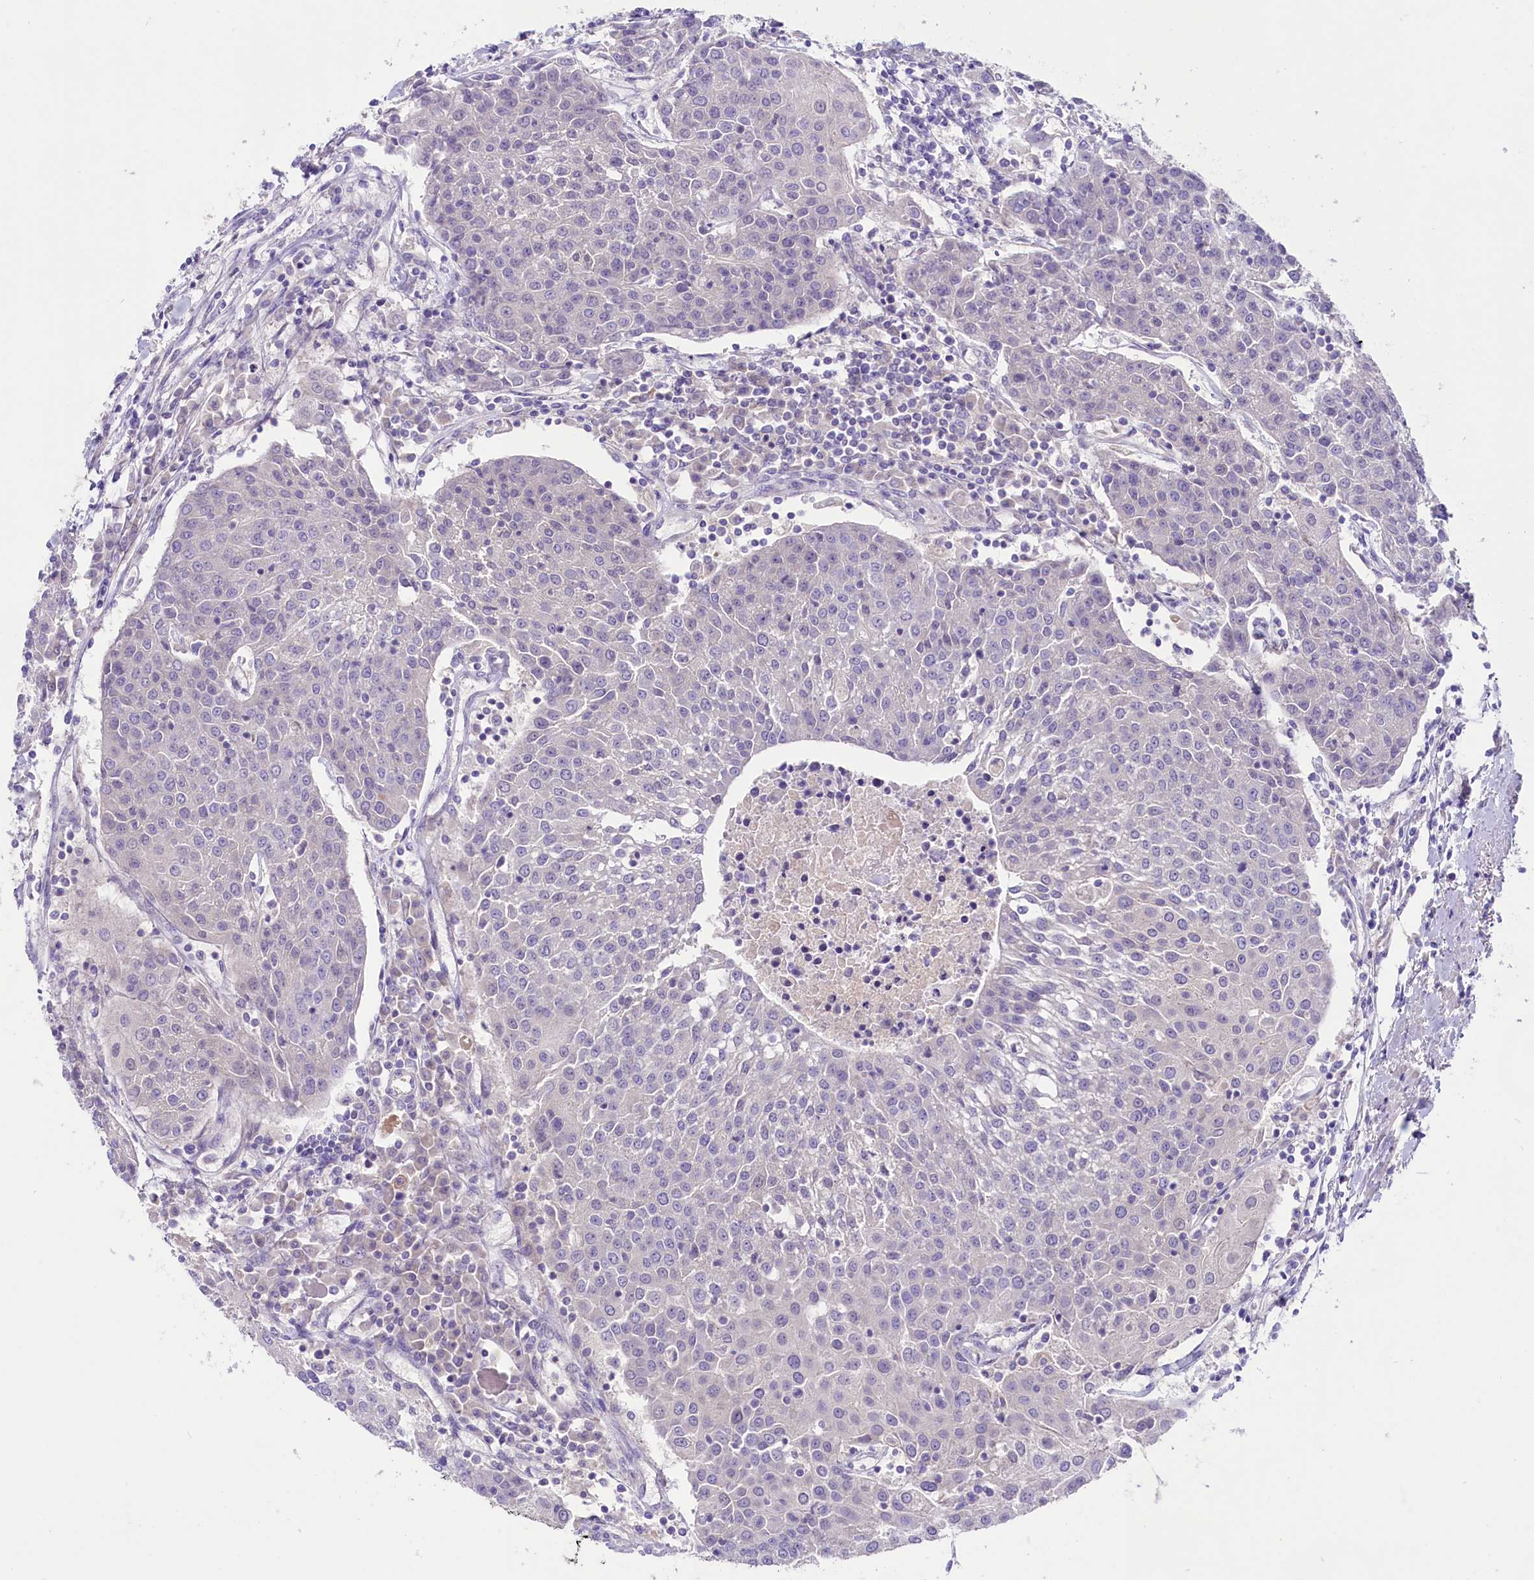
{"staining": {"intensity": "negative", "quantity": "none", "location": "none"}, "tissue": "urothelial cancer", "cell_type": "Tumor cells", "image_type": "cancer", "snomed": [{"axis": "morphology", "description": "Urothelial carcinoma, High grade"}, {"axis": "topography", "description": "Urinary bladder"}], "caption": "Immunohistochemical staining of human urothelial cancer shows no significant staining in tumor cells.", "gene": "CD99L2", "patient": {"sex": "female", "age": 85}}